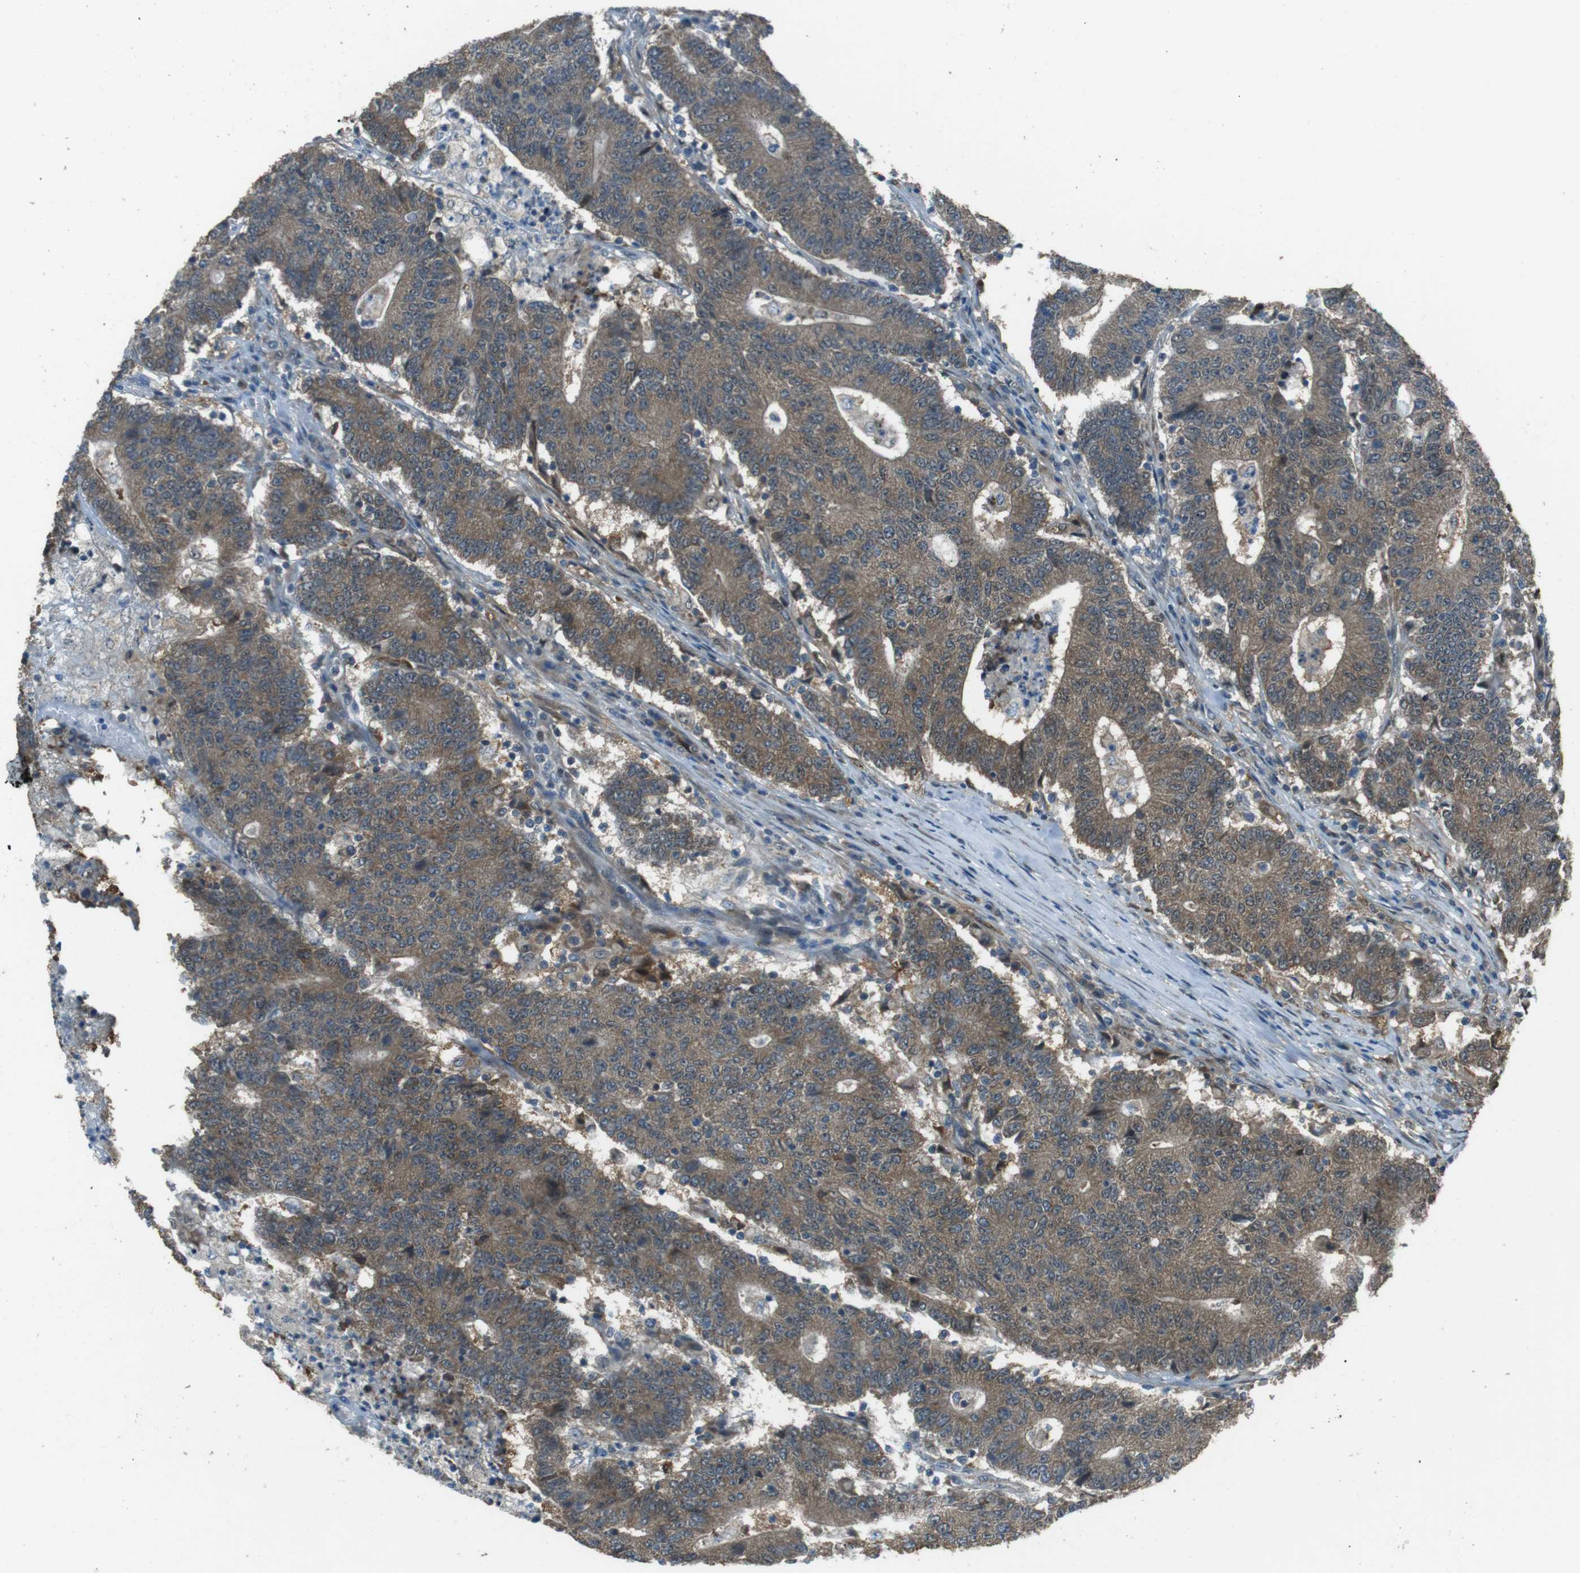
{"staining": {"intensity": "weak", "quantity": ">75%", "location": "cytoplasmic/membranous"}, "tissue": "colorectal cancer", "cell_type": "Tumor cells", "image_type": "cancer", "snomed": [{"axis": "morphology", "description": "Normal tissue, NOS"}, {"axis": "morphology", "description": "Adenocarcinoma, NOS"}, {"axis": "topography", "description": "Colon"}], "caption": "High-power microscopy captured an immunohistochemistry histopathology image of adenocarcinoma (colorectal), revealing weak cytoplasmic/membranous positivity in about >75% of tumor cells. The protein of interest is shown in brown color, while the nuclei are stained blue.", "gene": "MFAP3", "patient": {"sex": "female", "age": 75}}